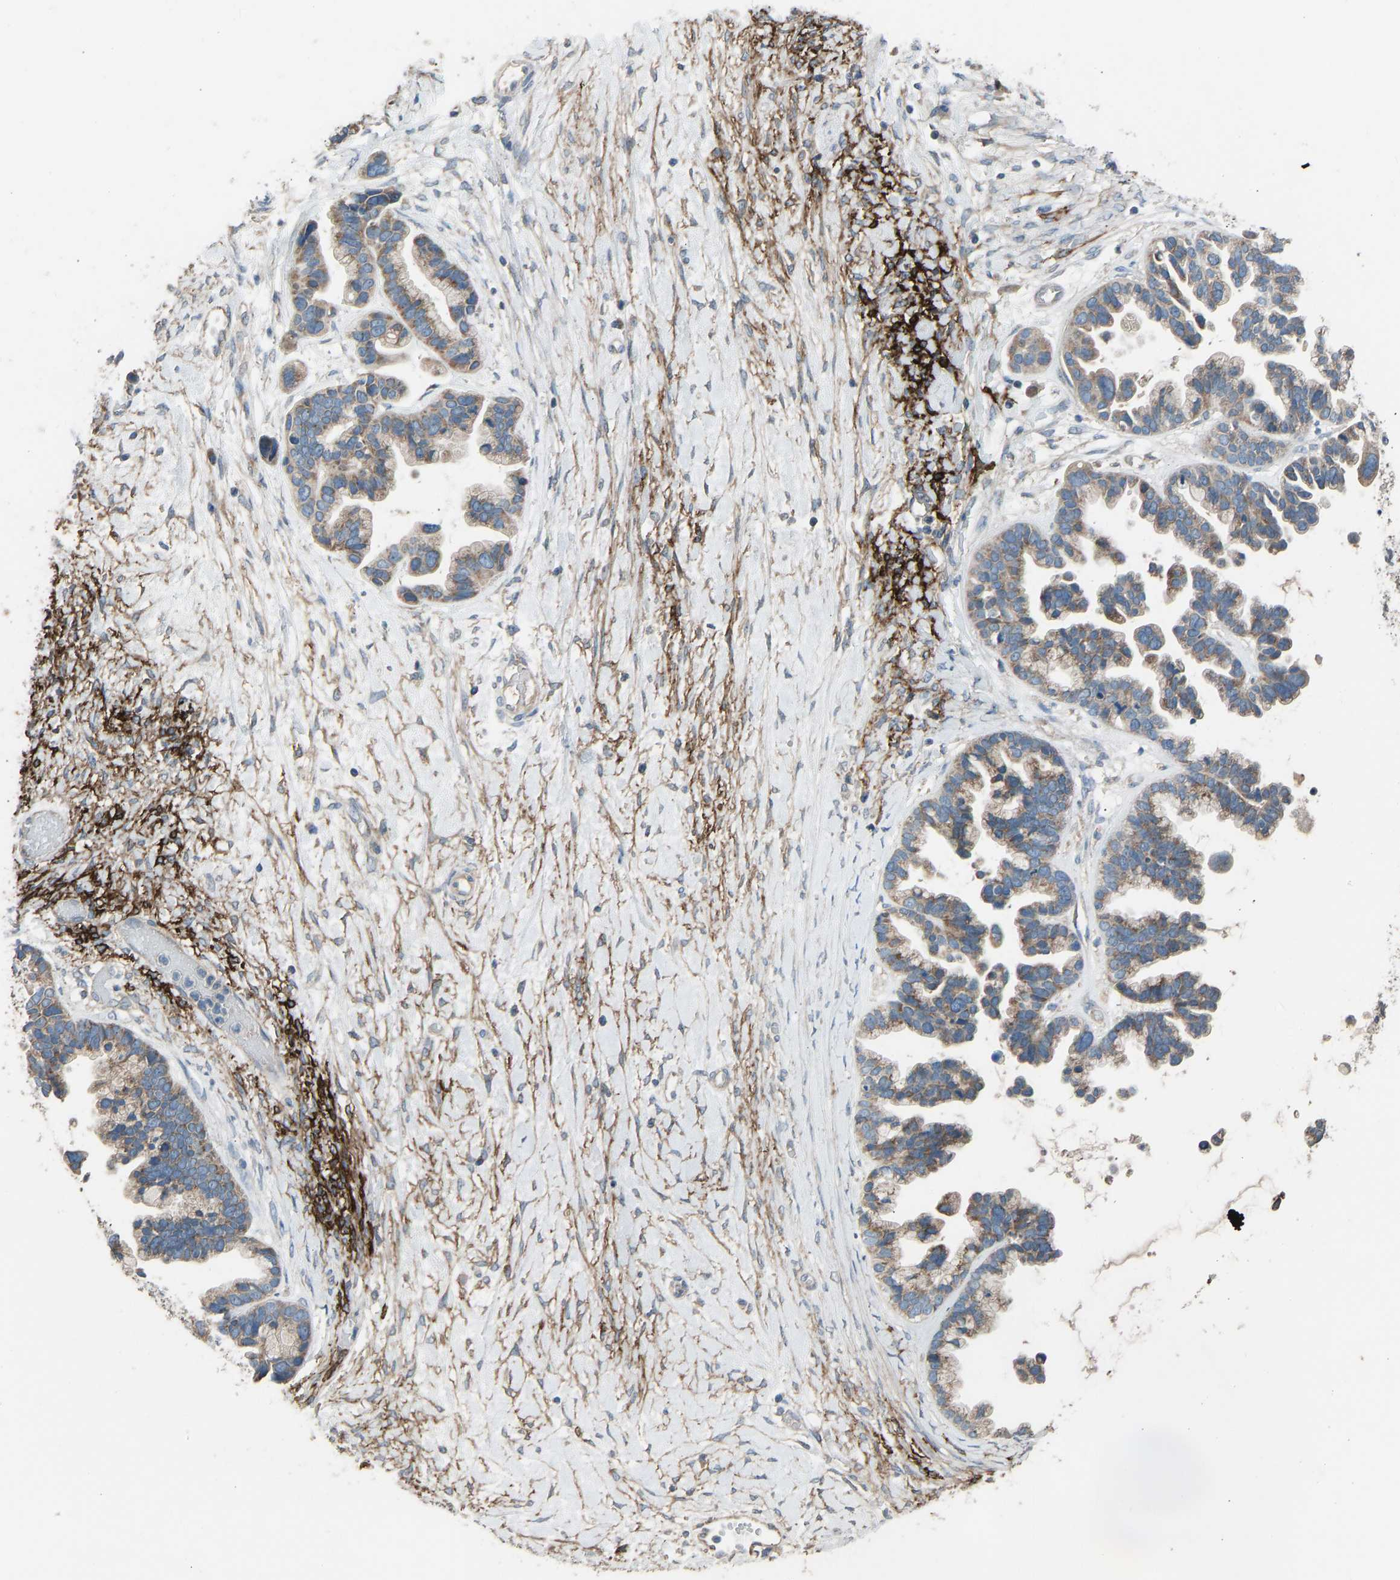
{"staining": {"intensity": "moderate", "quantity": ">75%", "location": "cytoplasmic/membranous"}, "tissue": "ovarian cancer", "cell_type": "Tumor cells", "image_type": "cancer", "snomed": [{"axis": "morphology", "description": "Cystadenocarcinoma, serous, NOS"}, {"axis": "topography", "description": "Ovary"}], "caption": "Serous cystadenocarcinoma (ovarian) was stained to show a protein in brown. There is medium levels of moderate cytoplasmic/membranous staining in approximately >75% of tumor cells.", "gene": "TGFBR3", "patient": {"sex": "female", "age": 56}}